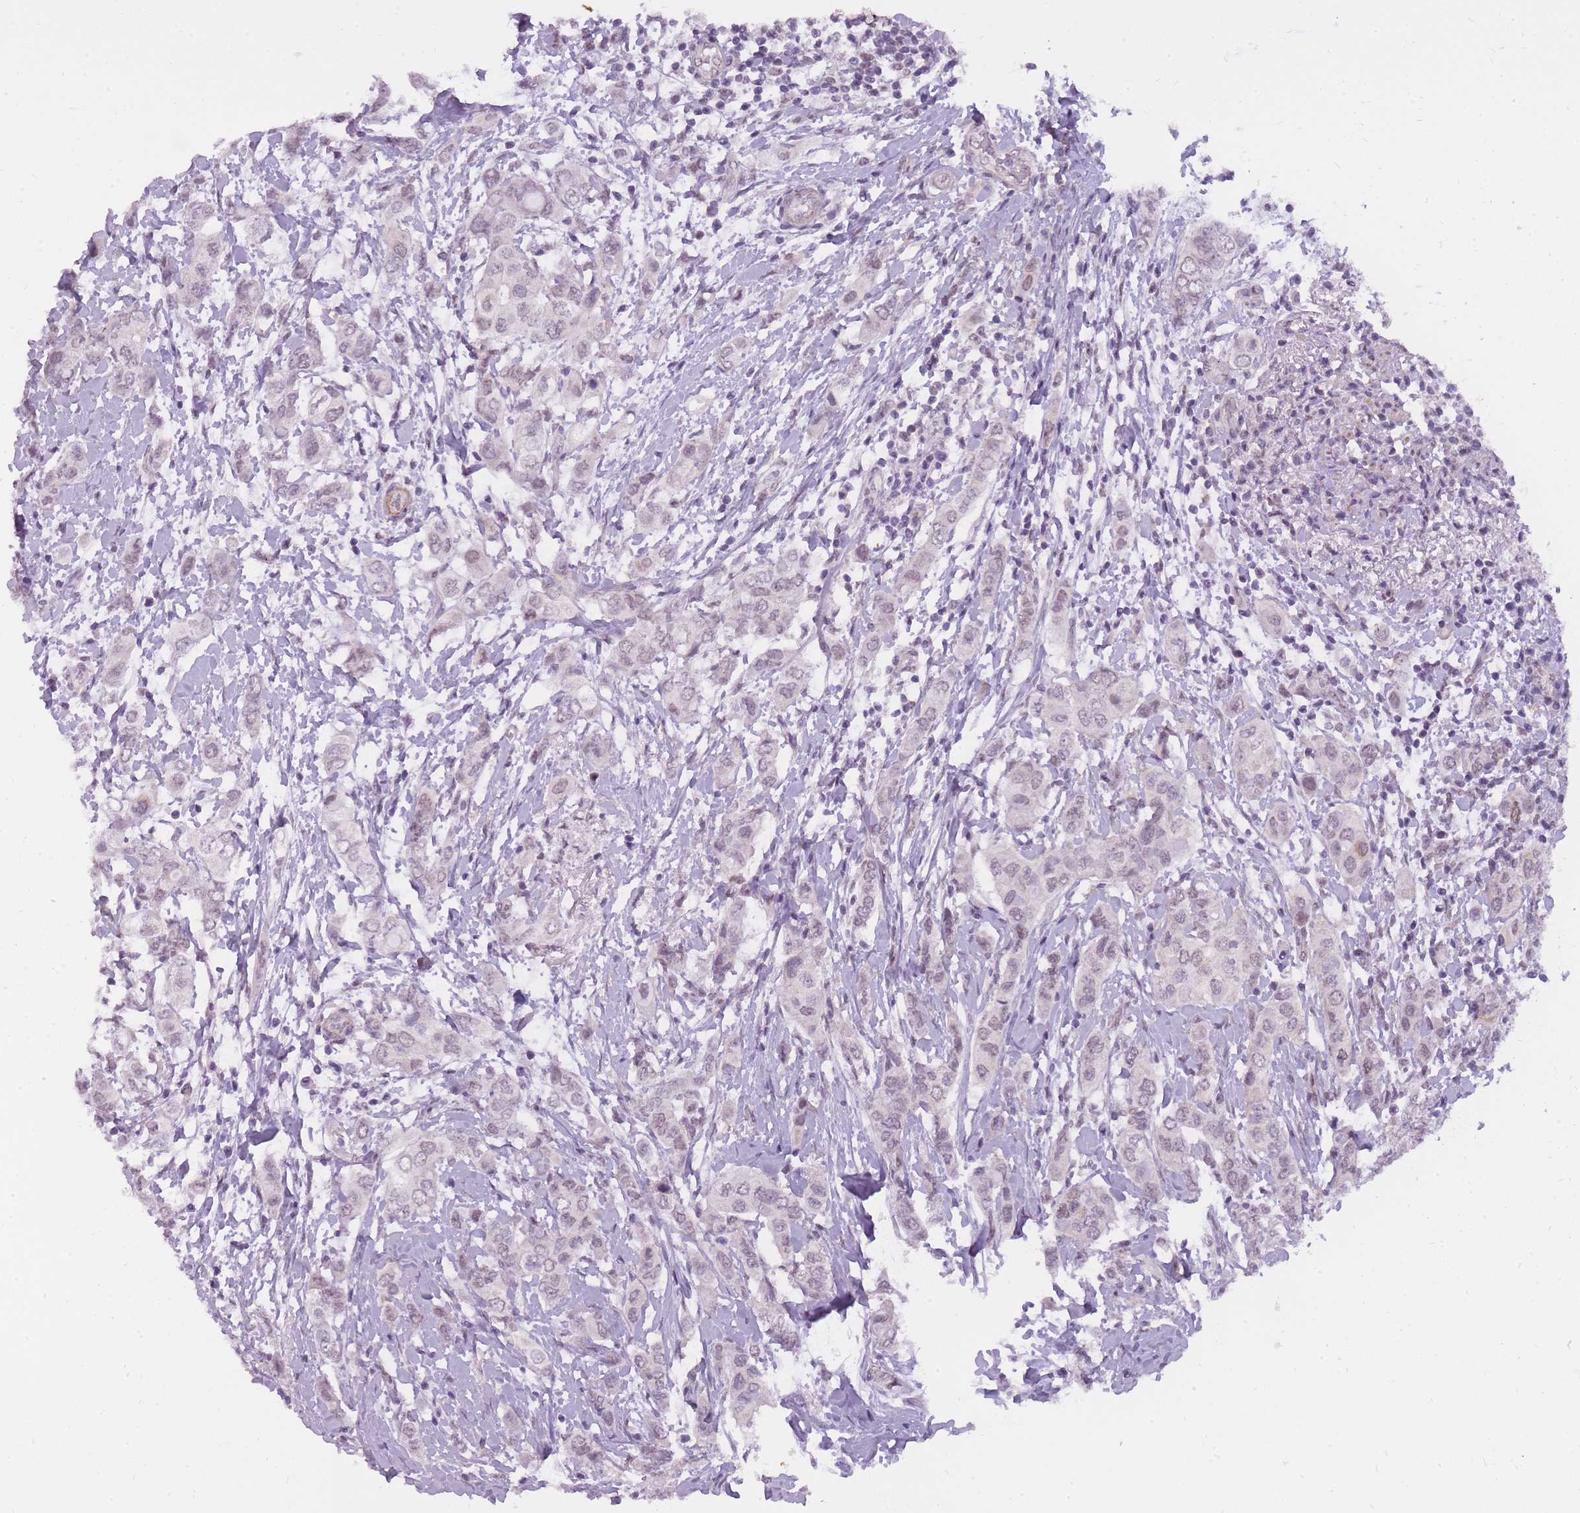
{"staining": {"intensity": "weak", "quantity": ">75%", "location": "nuclear"}, "tissue": "breast cancer", "cell_type": "Tumor cells", "image_type": "cancer", "snomed": [{"axis": "morphology", "description": "Lobular carcinoma"}, {"axis": "topography", "description": "Breast"}], "caption": "The photomicrograph reveals a brown stain indicating the presence of a protein in the nuclear of tumor cells in breast lobular carcinoma.", "gene": "TIGD1", "patient": {"sex": "female", "age": 51}}